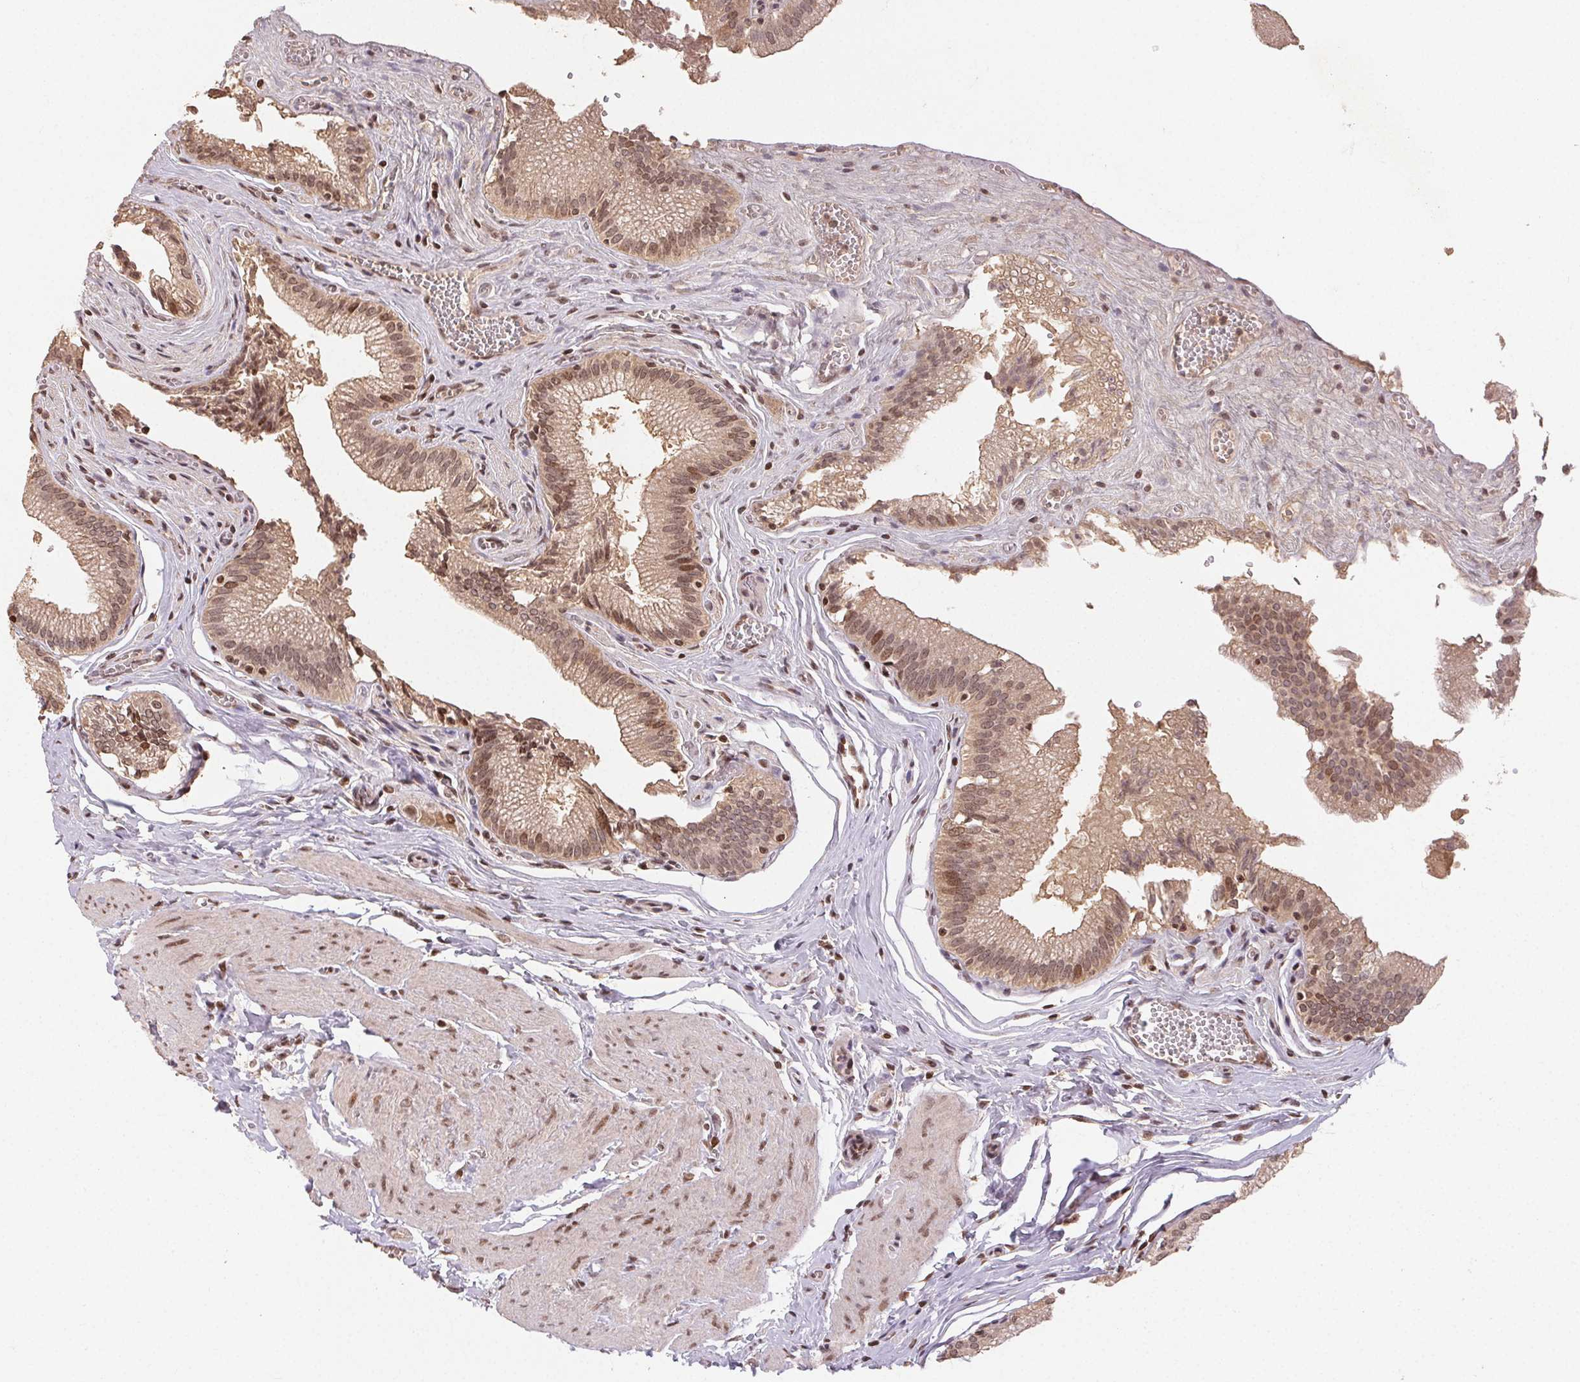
{"staining": {"intensity": "moderate", "quantity": ">75%", "location": "cytoplasmic/membranous,nuclear"}, "tissue": "gallbladder", "cell_type": "Glandular cells", "image_type": "normal", "snomed": [{"axis": "morphology", "description": "Normal tissue, NOS"}, {"axis": "topography", "description": "Gallbladder"}, {"axis": "topography", "description": "Peripheral nerve tissue"}], "caption": "Immunohistochemistry (IHC) image of unremarkable gallbladder: gallbladder stained using immunohistochemistry demonstrates medium levels of moderate protein expression localized specifically in the cytoplasmic/membranous,nuclear of glandular cells, appearing as a cytoplasmic/membranous,nuclear brown color.", "gene": "MAPKAPK2", "patient": {"sex": "male", "age": 17}}